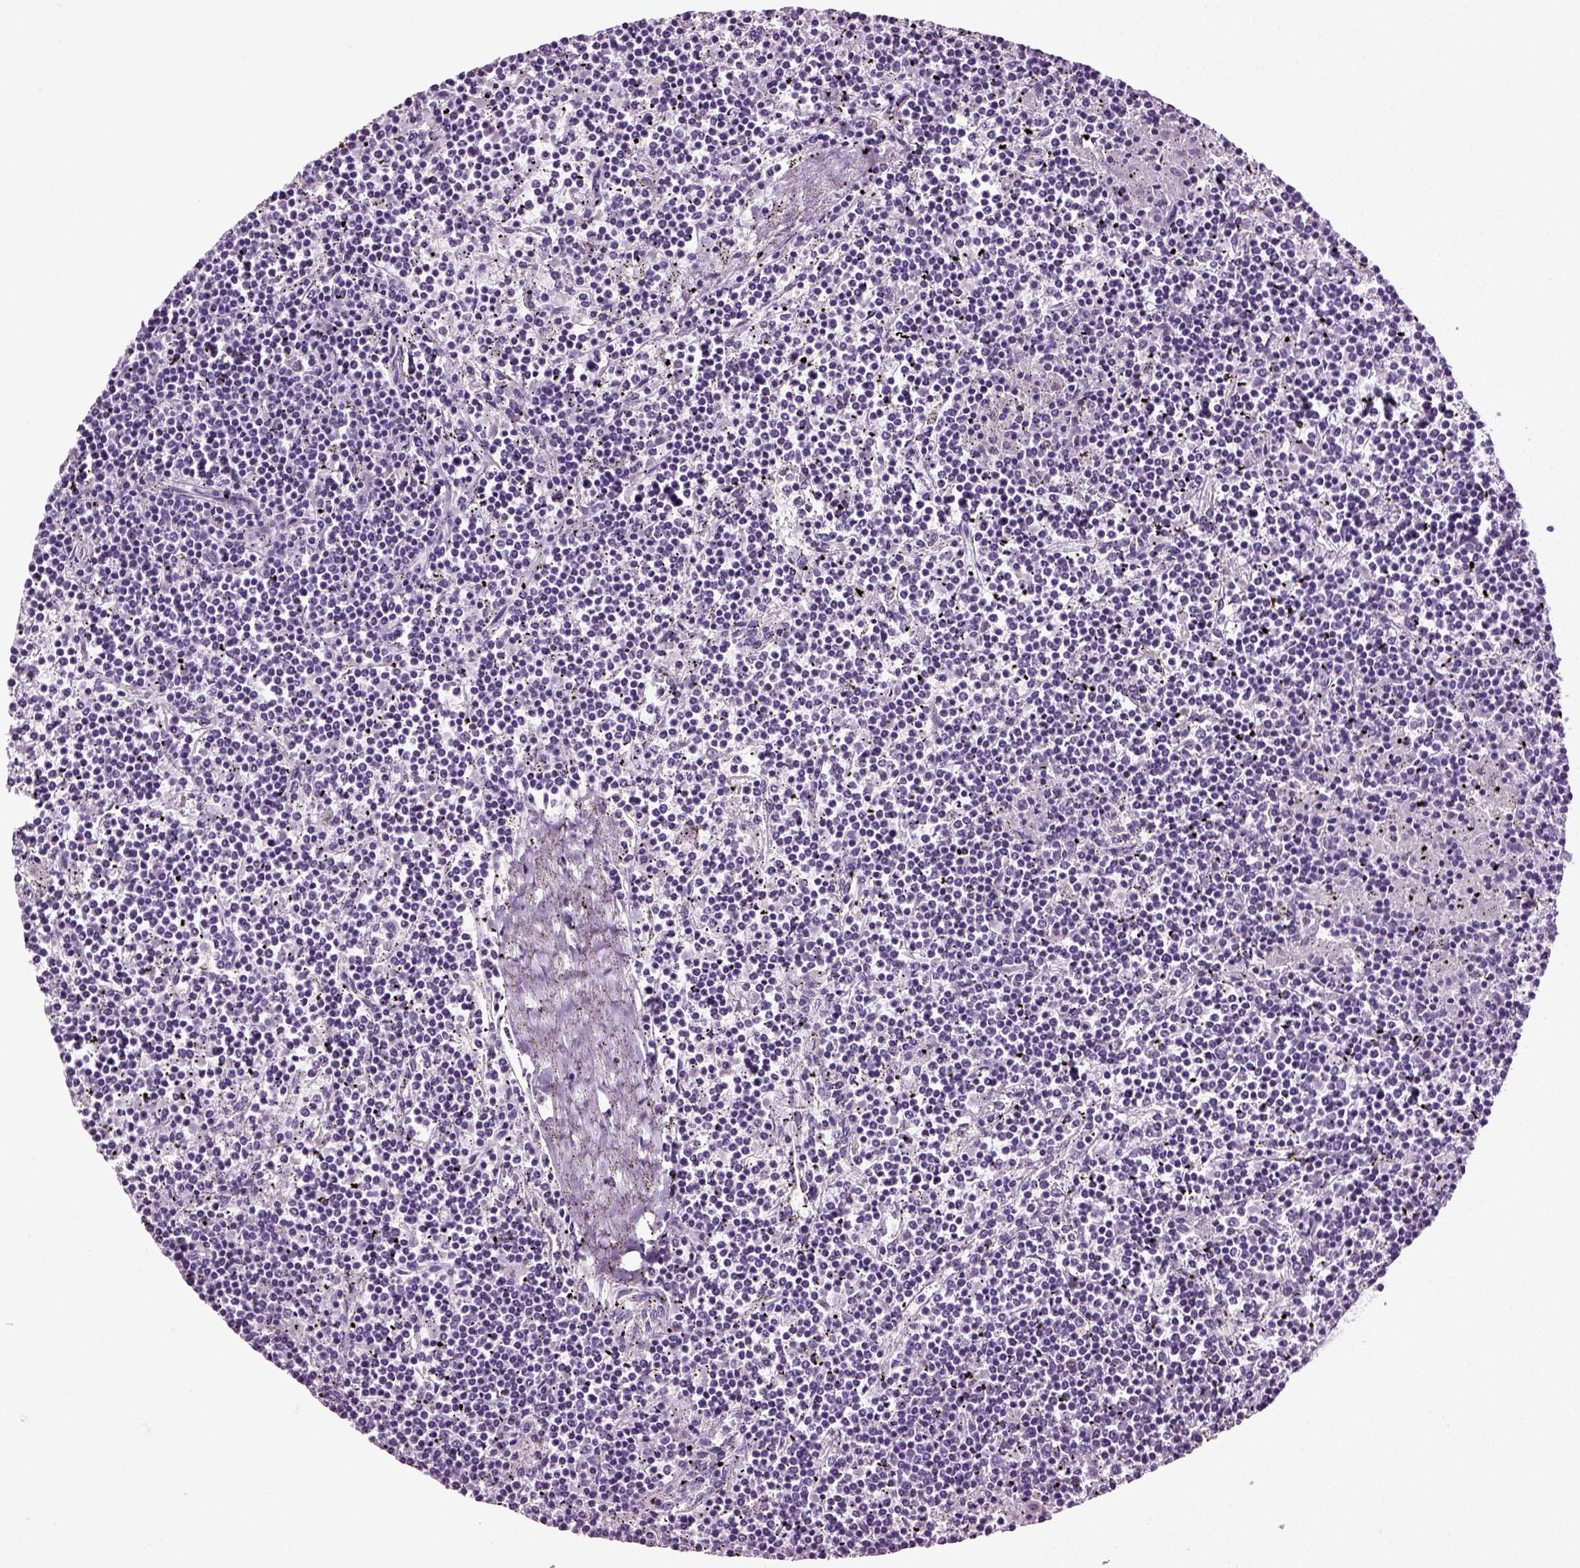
{"staining": {"intensity": "negative", "quantity": "none", "location": "none"}, "tissue": "lymphoma", "cell_type": "Tumor cells", "image_type": "cancer", "snomed": [{"axis": "morphology", "description": "Malignant lymphoma, non-Hodgkin's type, Low grade"}, {"axis": "topography", "description": "Spleen"}], "caption": "This is a photomicrograph of IHC staining of lymphoma, which shows no expression in tumor cells. (Stains: DAB immunohistochemistry with hematoxylin counter stain, Microscopy: brightfield microscopy at high magnification).", "gene": "ACER3", "patient": {"sex": "female", "age": 19}}